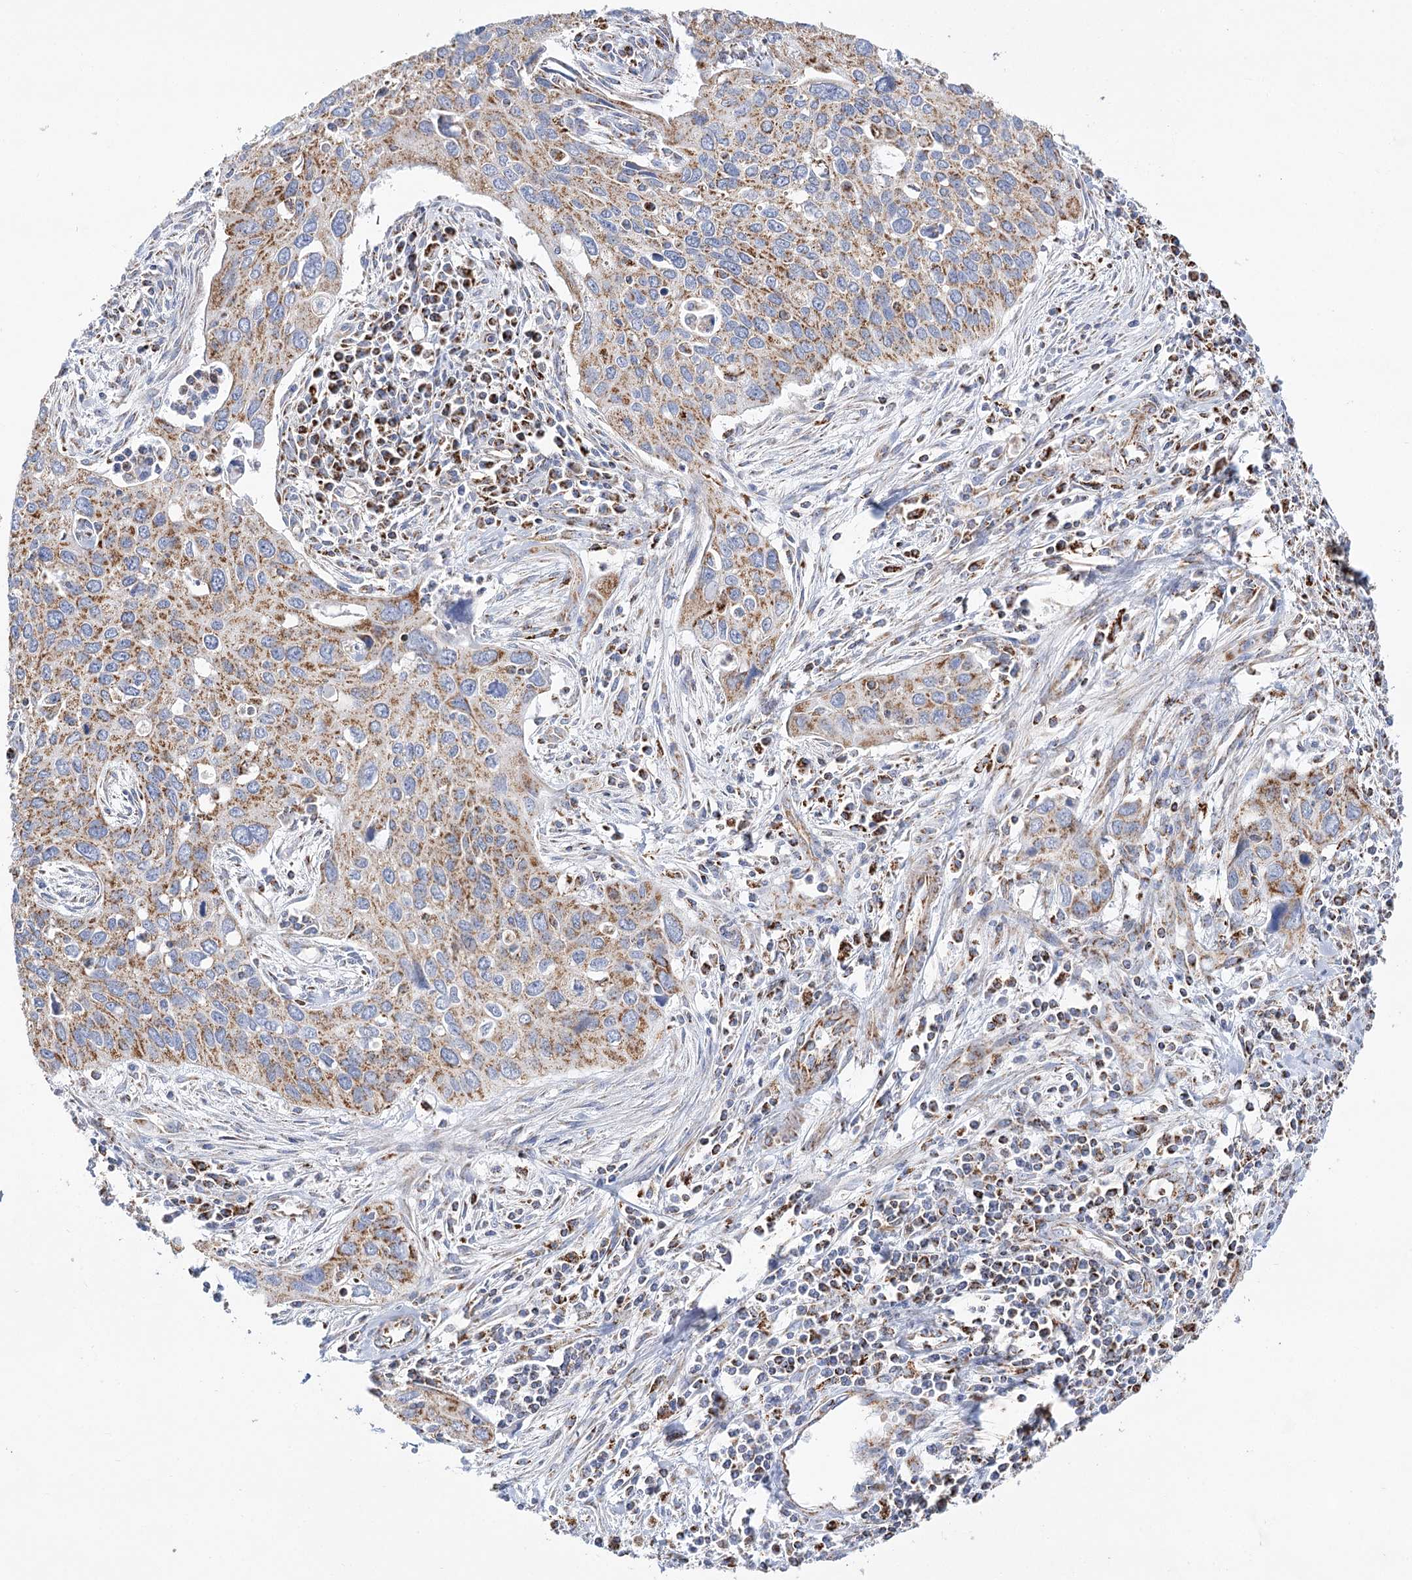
{"staining": {"intensity": "moderate", "quantity": ">75%", "location": "cytoplasmic/membranous"}, "tissue": "cervical cancer", "cell_type": "Tumor cells", "image_type": "cancer", "snomed": [{"axis": "morphology", "description": "Squamous cell carcinoma, NOS"}, {"axis": "topography", "description": "Cervix"}], "caption": "Immunohistochemical staining of human cervical cancer demonstrates medium levels of moderate cytoplasmic/membranous protein expression in about >75% of tumor cells.", "gene": "NADK2", "patient": {"sex": "female", "age": 55}}